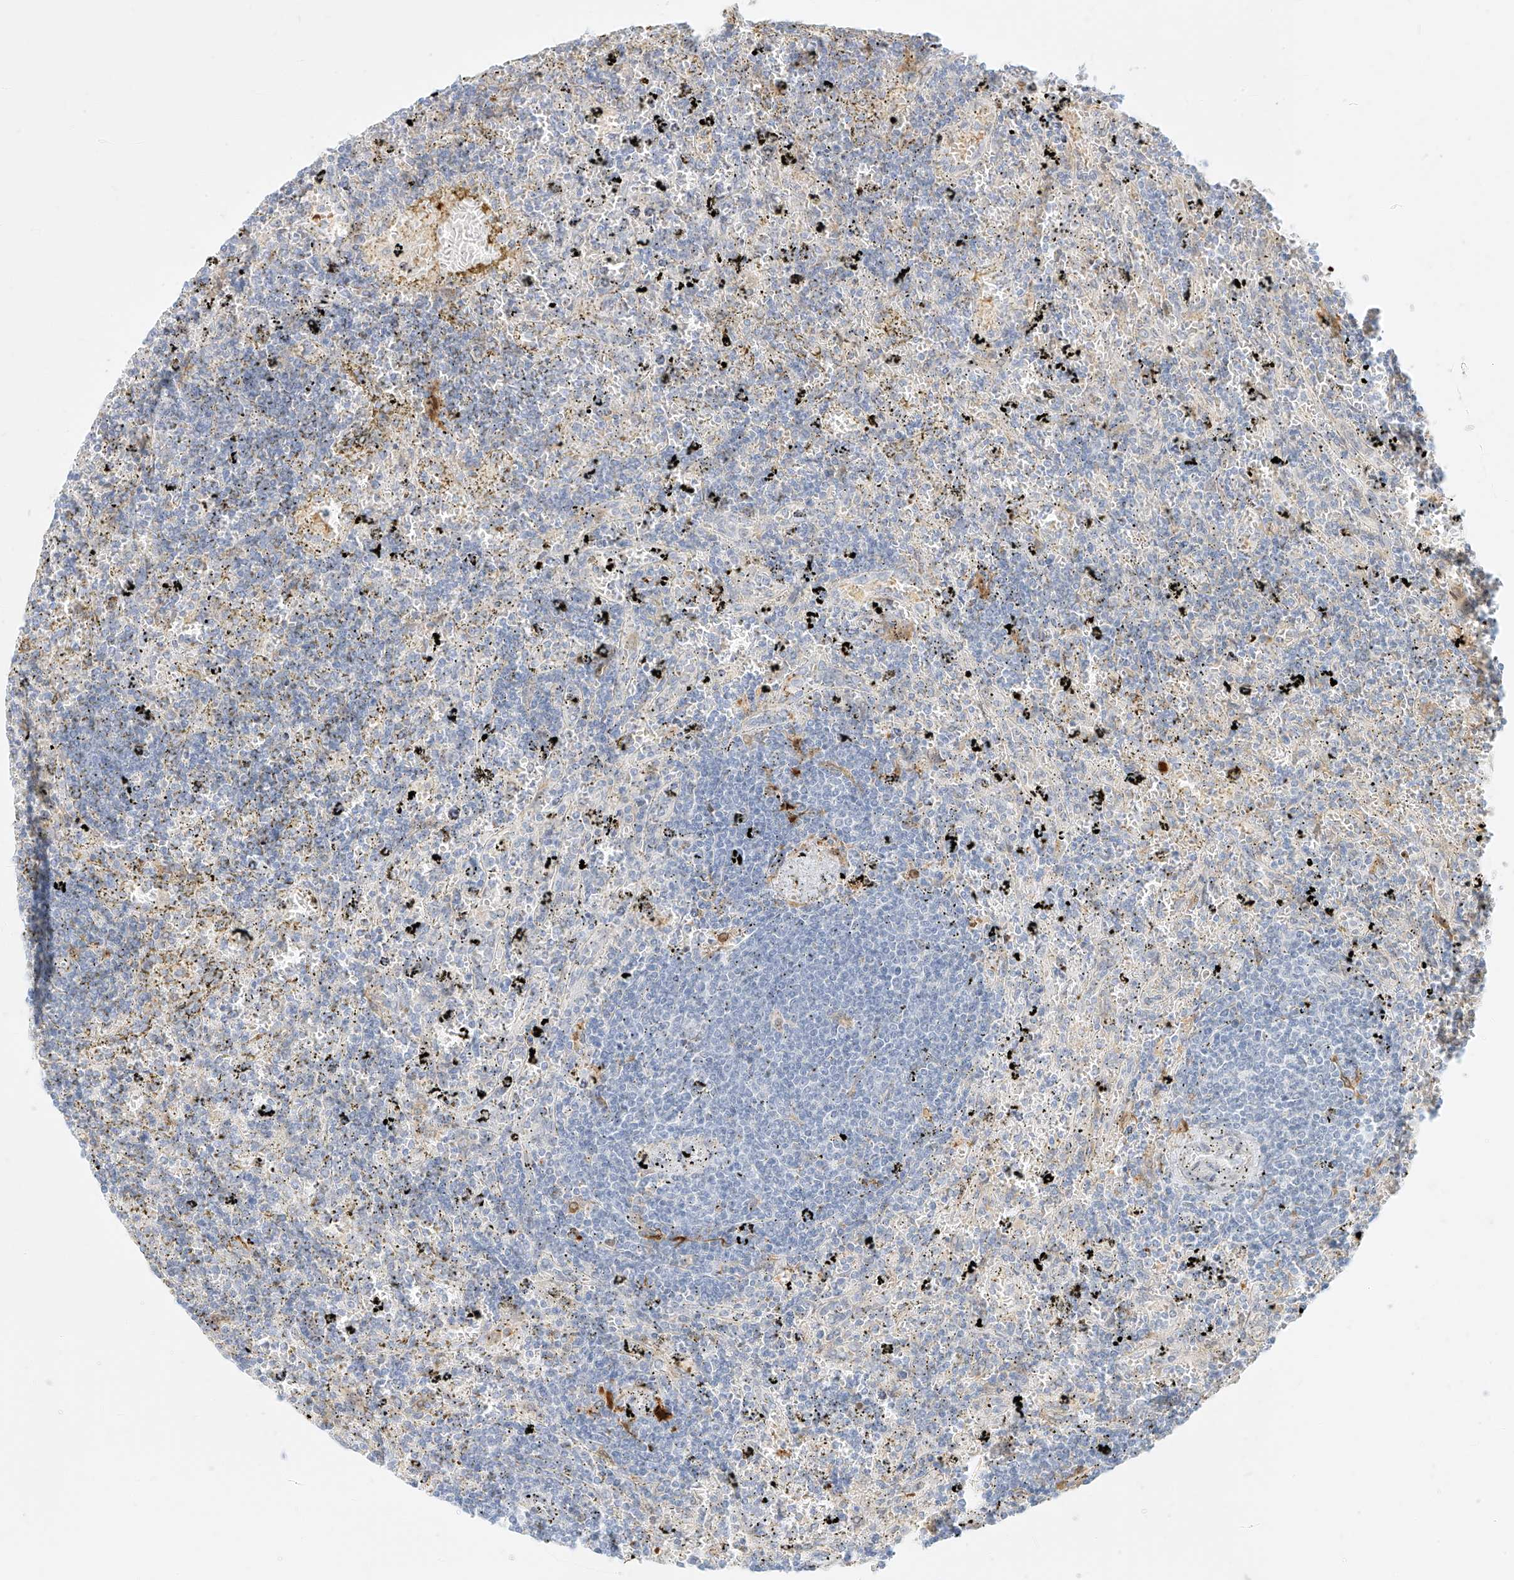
{"staining": {"intensity": "negative", "quantity": "none", "location": "none"}, "tissue": "lymphoma", "cell_type": "Tumor cells", "image_type": "cancer", "snomed": [{"axis": "morphology", "description": "Malignant lymphoma, non-Hodgkin's type, Low grade"}, {"axis": "topography", "description": "Spleen"}], "caption": "DAB immunohistochemical staining of human lymphoma displays no significant expression in tumor cells. (DAB (3,3'-diaminobenzidine) IHC, high magnification).", "gene": "NHSL1", "patient": {"sex": "male", "age": 76}}